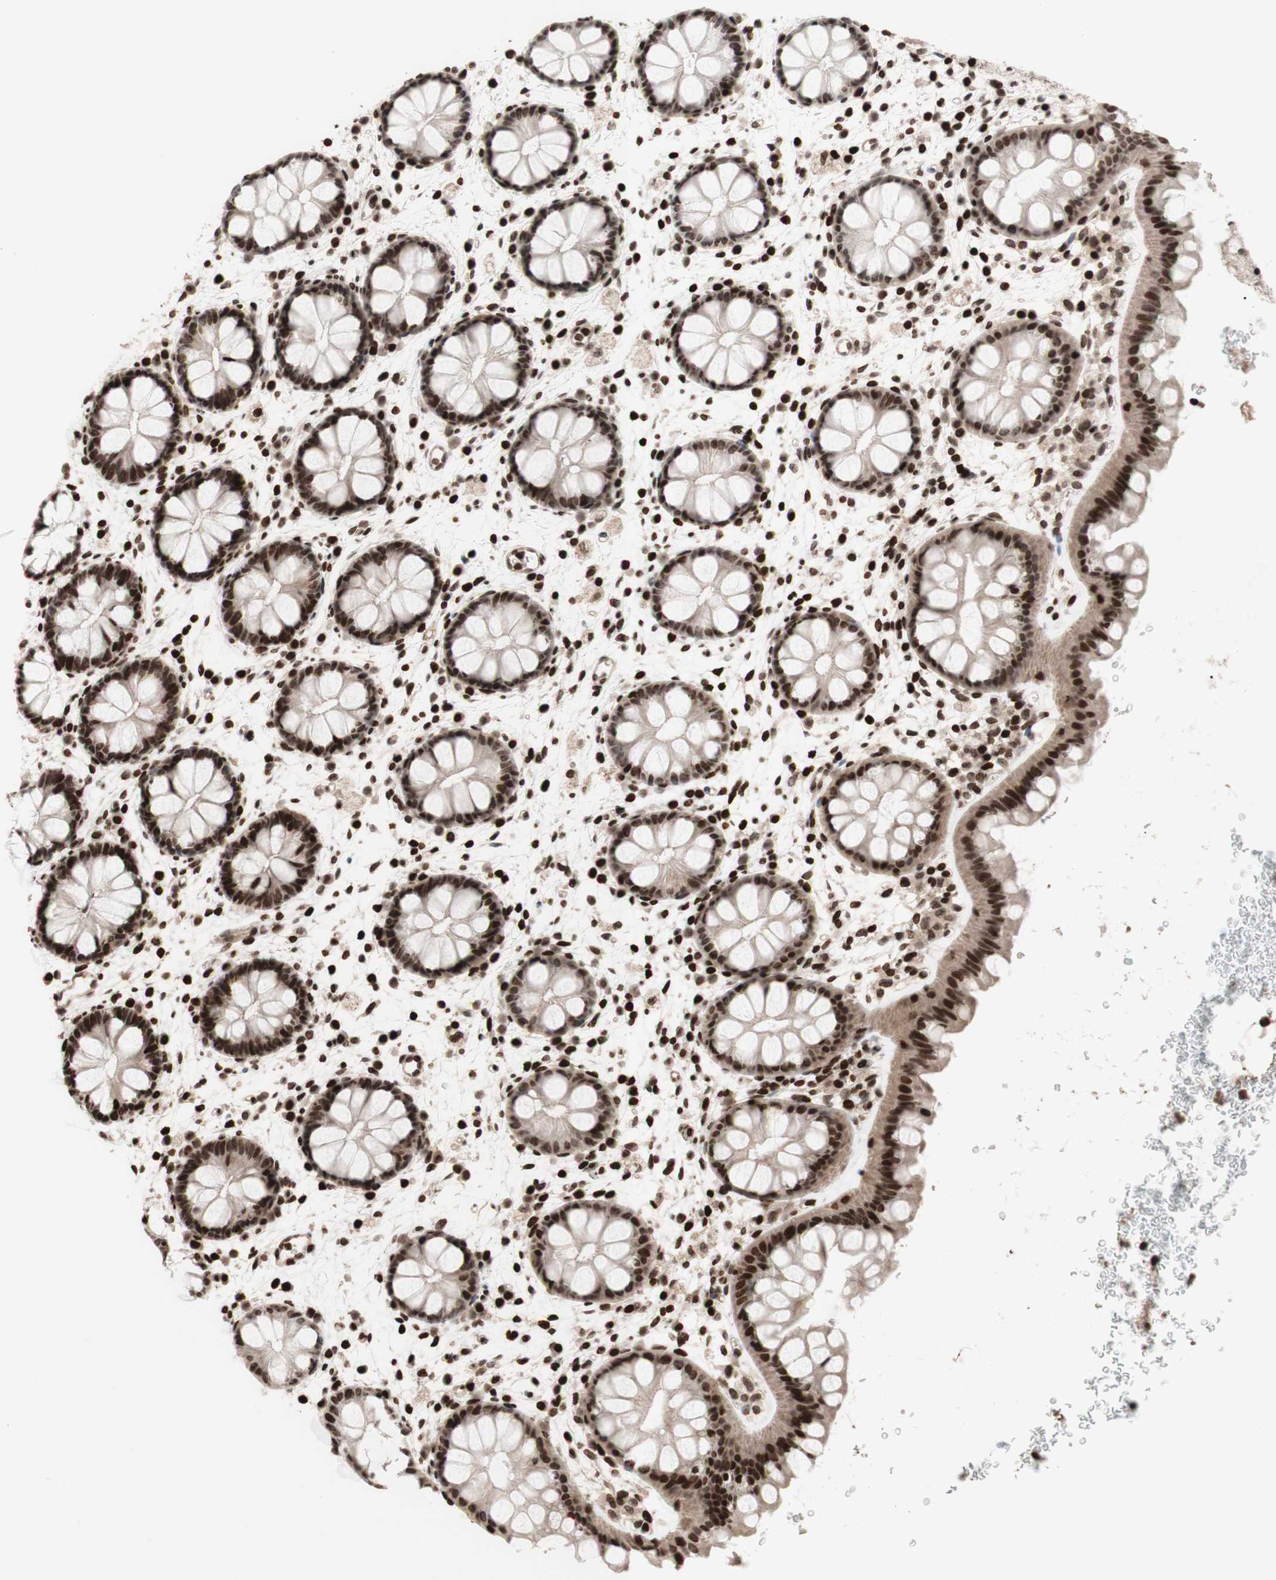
{"staining": {"intensity": "strong", "quantity": ">75%", "location": "cytoplasmic/membranous,nuclear"}, "tissue": "rectum", "cell_type": "Glandular cells", "image_type": "normal", "snomed": [{"axis": "morphology", "description": "Normal tissue, NOS"}, {"axis": "topography", "description": "Rectum"}], "caption": "Brown immunohistochemical staining in benign rectum exhibits strong cytoplasmic/membranous,nuclear positivity in approximately >75% of glandular cells.", "gene": "POLA1", "patient": {"sex": "female", "age": 24}}